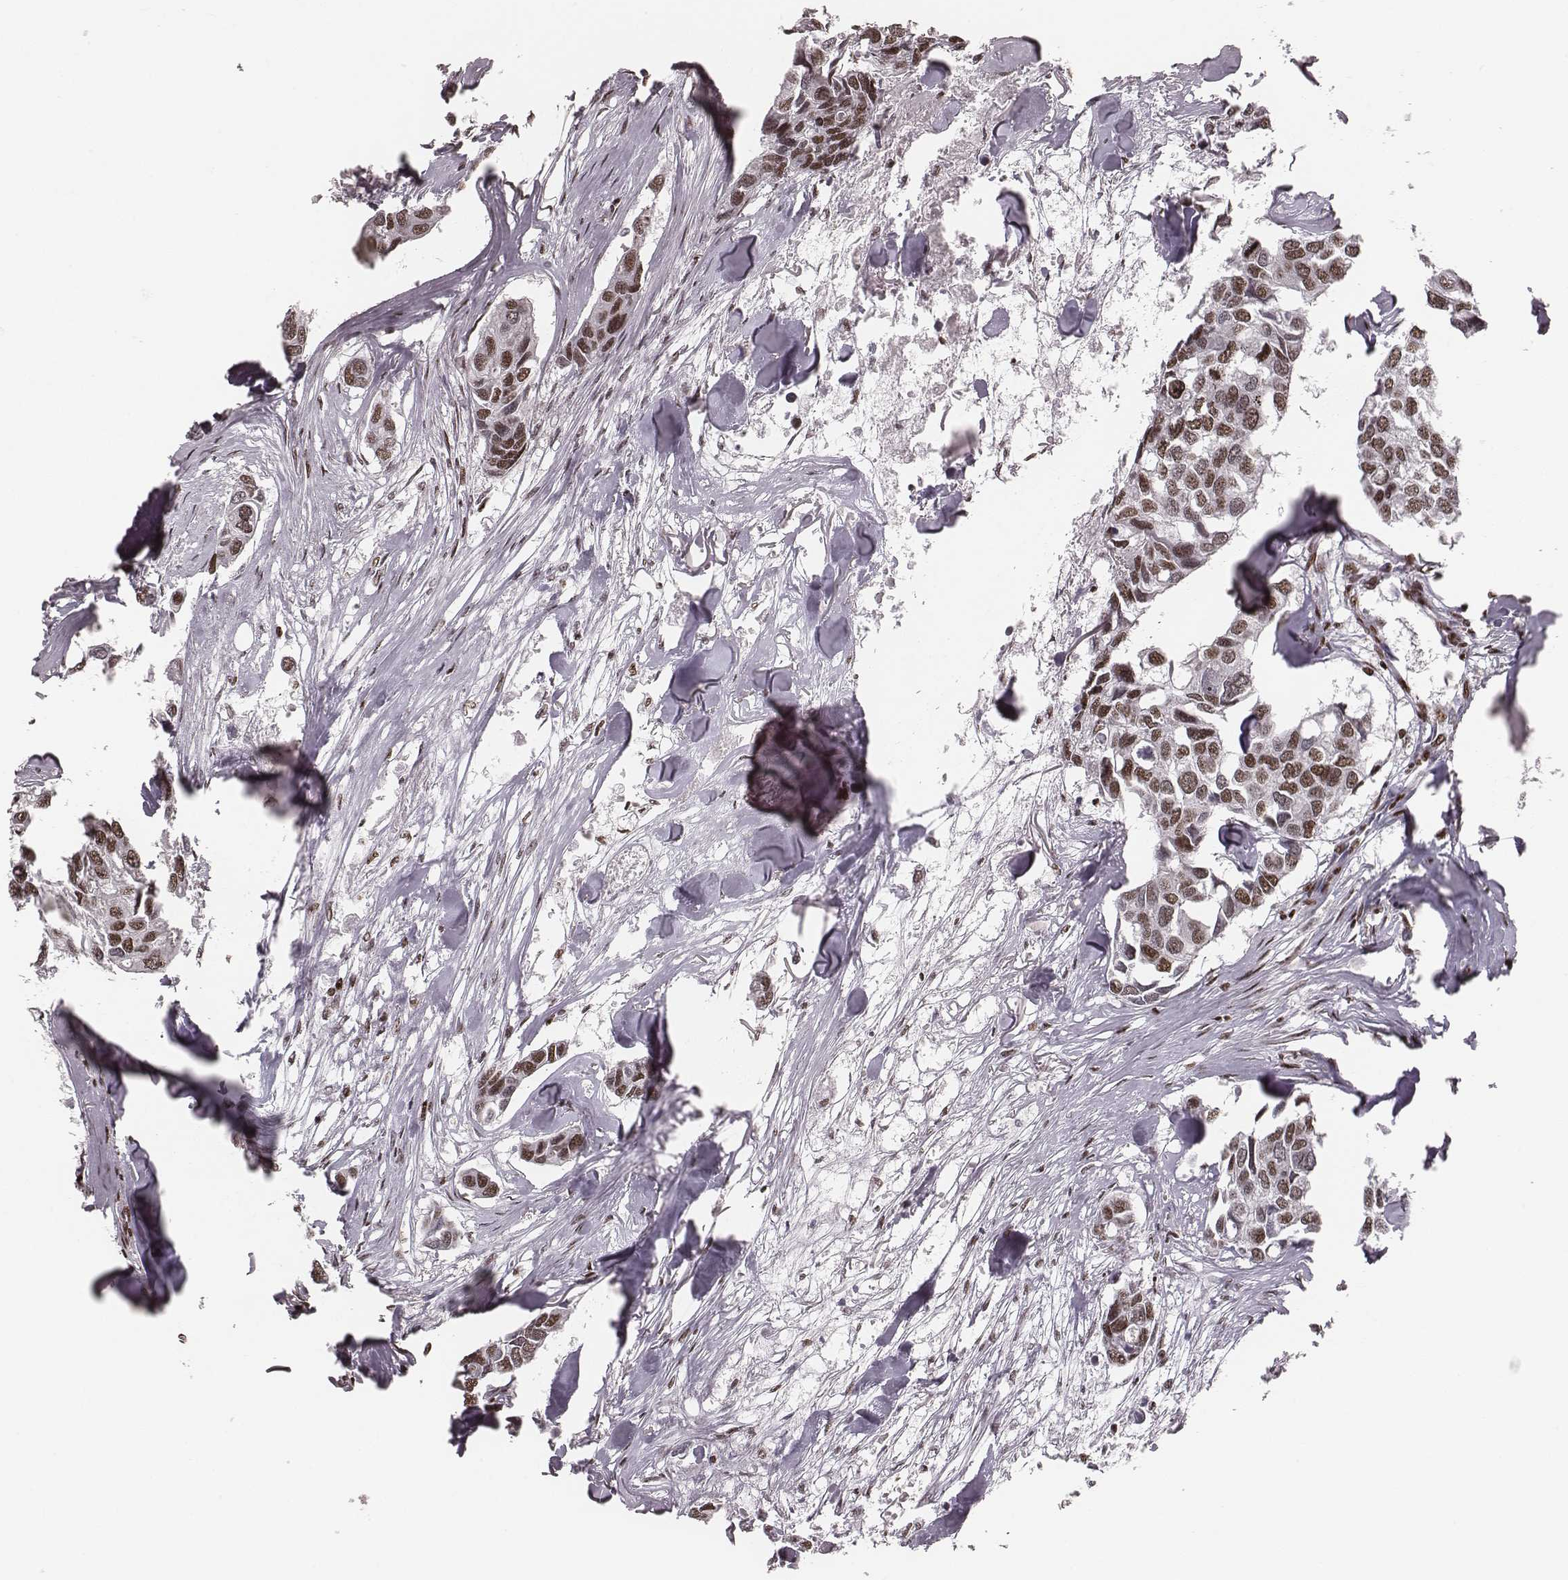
{"staining": {"intensity": "moderate", "quantity": ">75%", "location": "nuclear"}, "tissue": "breast cancer", "cell_type": "Tumor cells", "image_type": "cancer", "snomed": [{"axis": "morphology", "description": "Duct carcinoma"}, {"axis": "topography", "description": "Breast"}], "caption": "Immunohistochemistry of breast intraductal carcinoma demonstrates medium levels of moderate nuclear staining in approximately >75% of tumor cells.", "gene": "VRK3", "patient": {"sex": "female", "age": 83}}